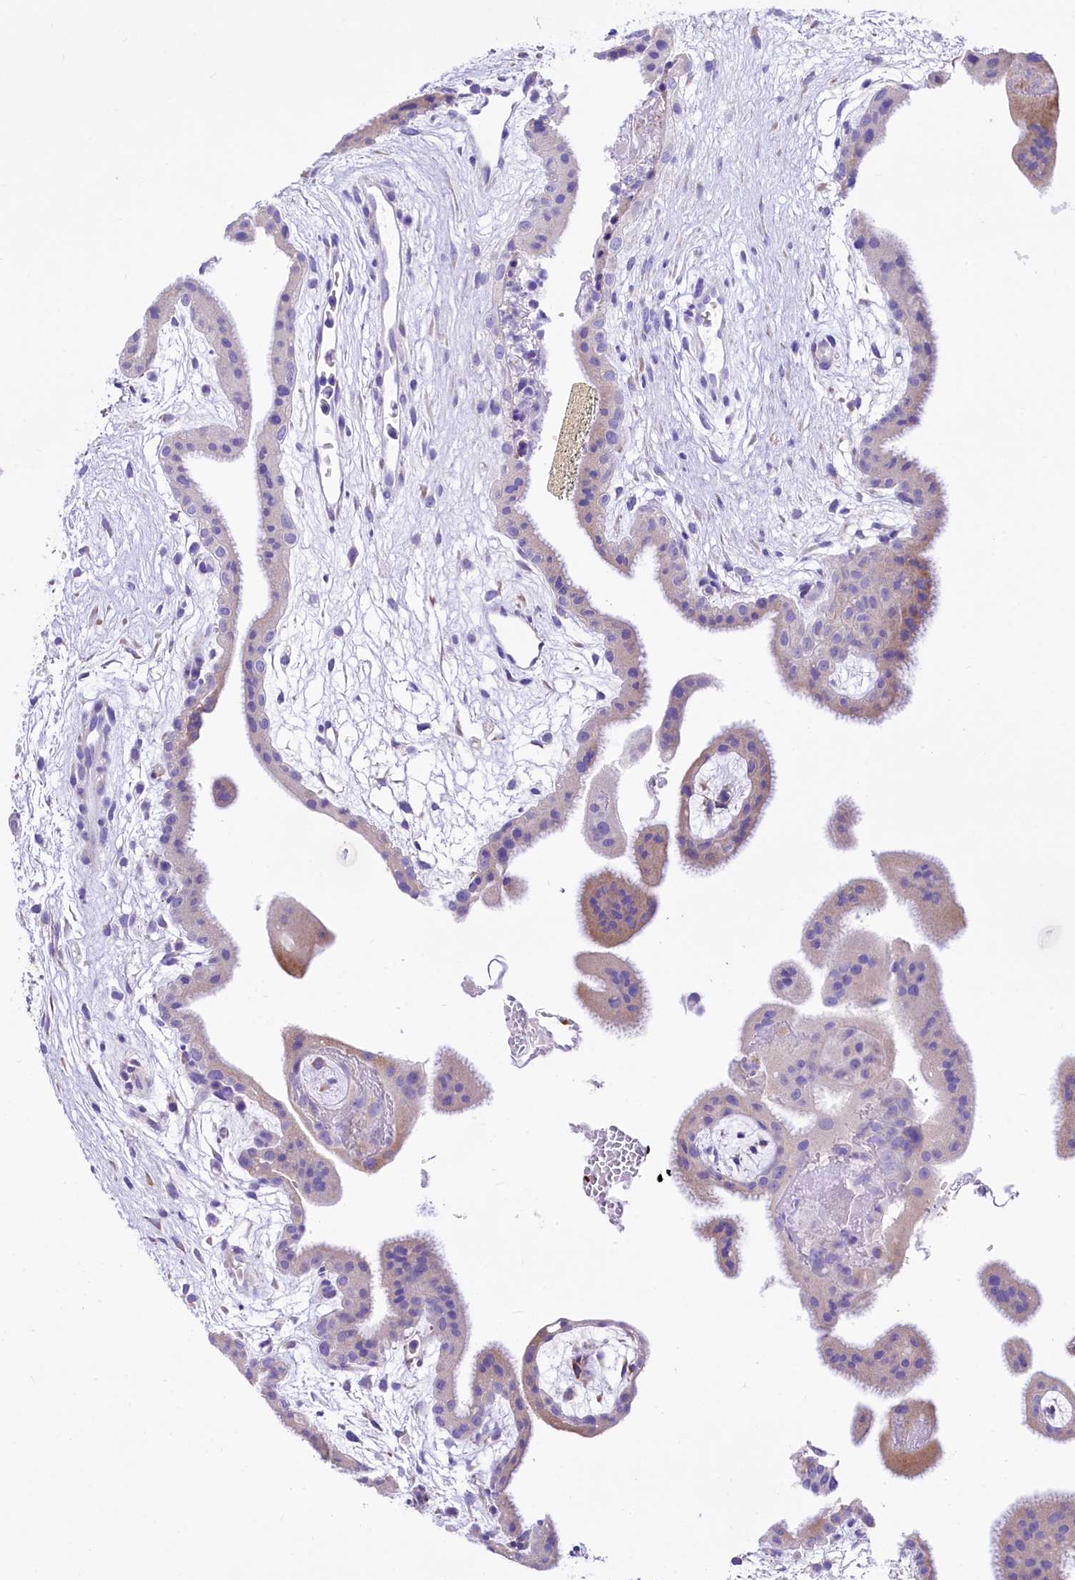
{"staining": {"intensity": "weak", "quantity": "<25%", "location": "cytoplasmic/membranous"}, "tissue": "placenta", "cell_type": "Trophoblastic cells", "image_type": "normal", "snomed": [{"axis": "morphology", "description": "Normal tissue, NOS"}, {"axis": "topography", "description": "Placenta"}], "caption": "This is a photomicrograph of immunohistochemistry staining of benign placenta, which shows no expression in trophoblastic cells.", "gene": "A2ML1", "patient": {"sex": "female", "age": 35}}